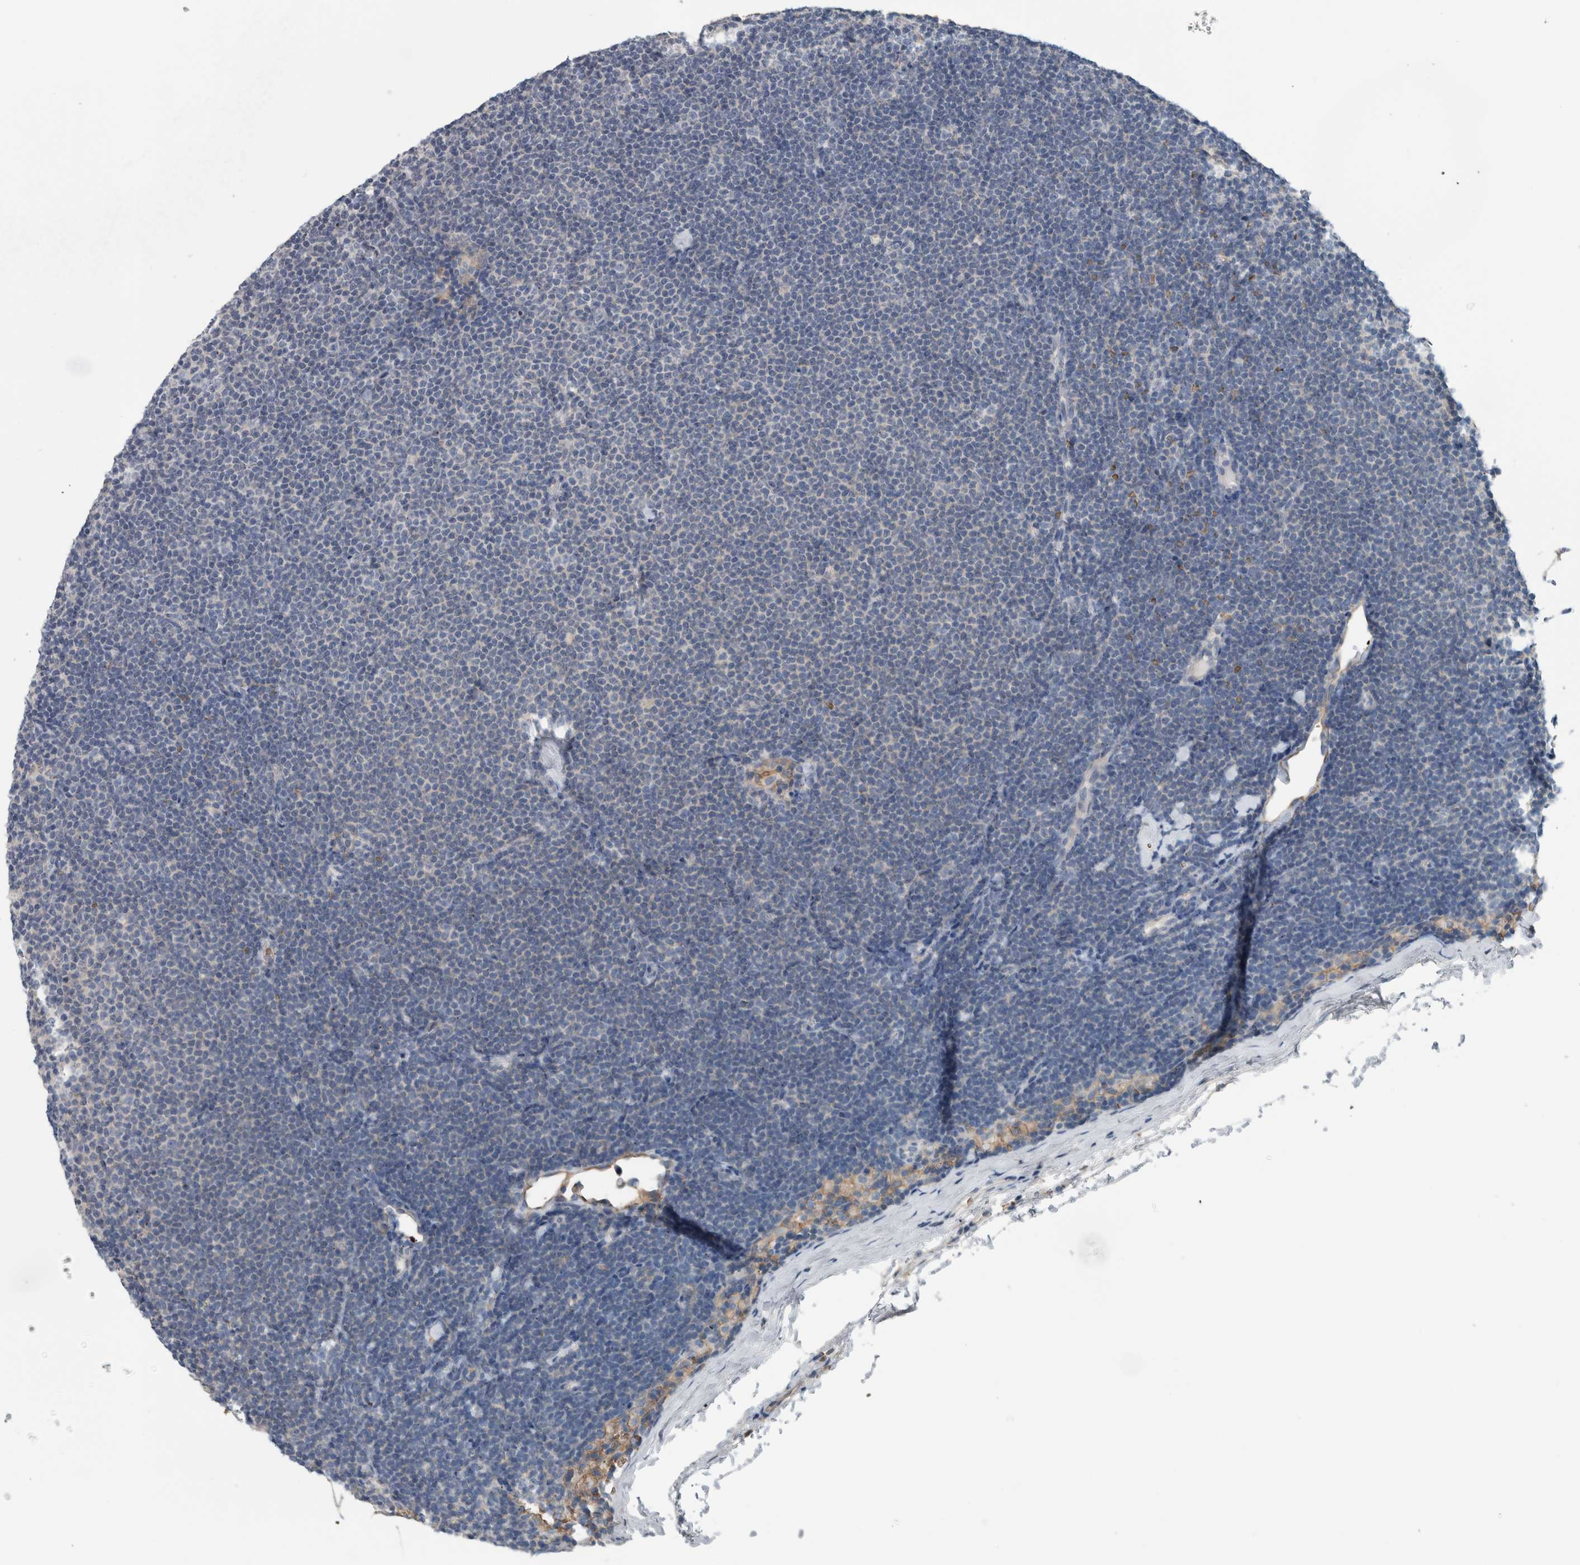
{"staining": {"intensity": "negative", "quantity": "none", "location": "none"}, "tissue": "lymphoma", "cell_type": "Tumor cells", "image_type": "cancer", "snomed": [{"axis": "morphology", "description": "Malignant lymphoma, non-Hodgkin's type, Low grade"}, {"axis": "topography", "description": "Lymph node"}], "caption": "The histopathology image displays no significant expression in tumor cells of malignant lymphoma, non-Hodgkin's type (low-grade).", "gene": "SH3GL2", "patient": {"sex": "female", "age": 53}}